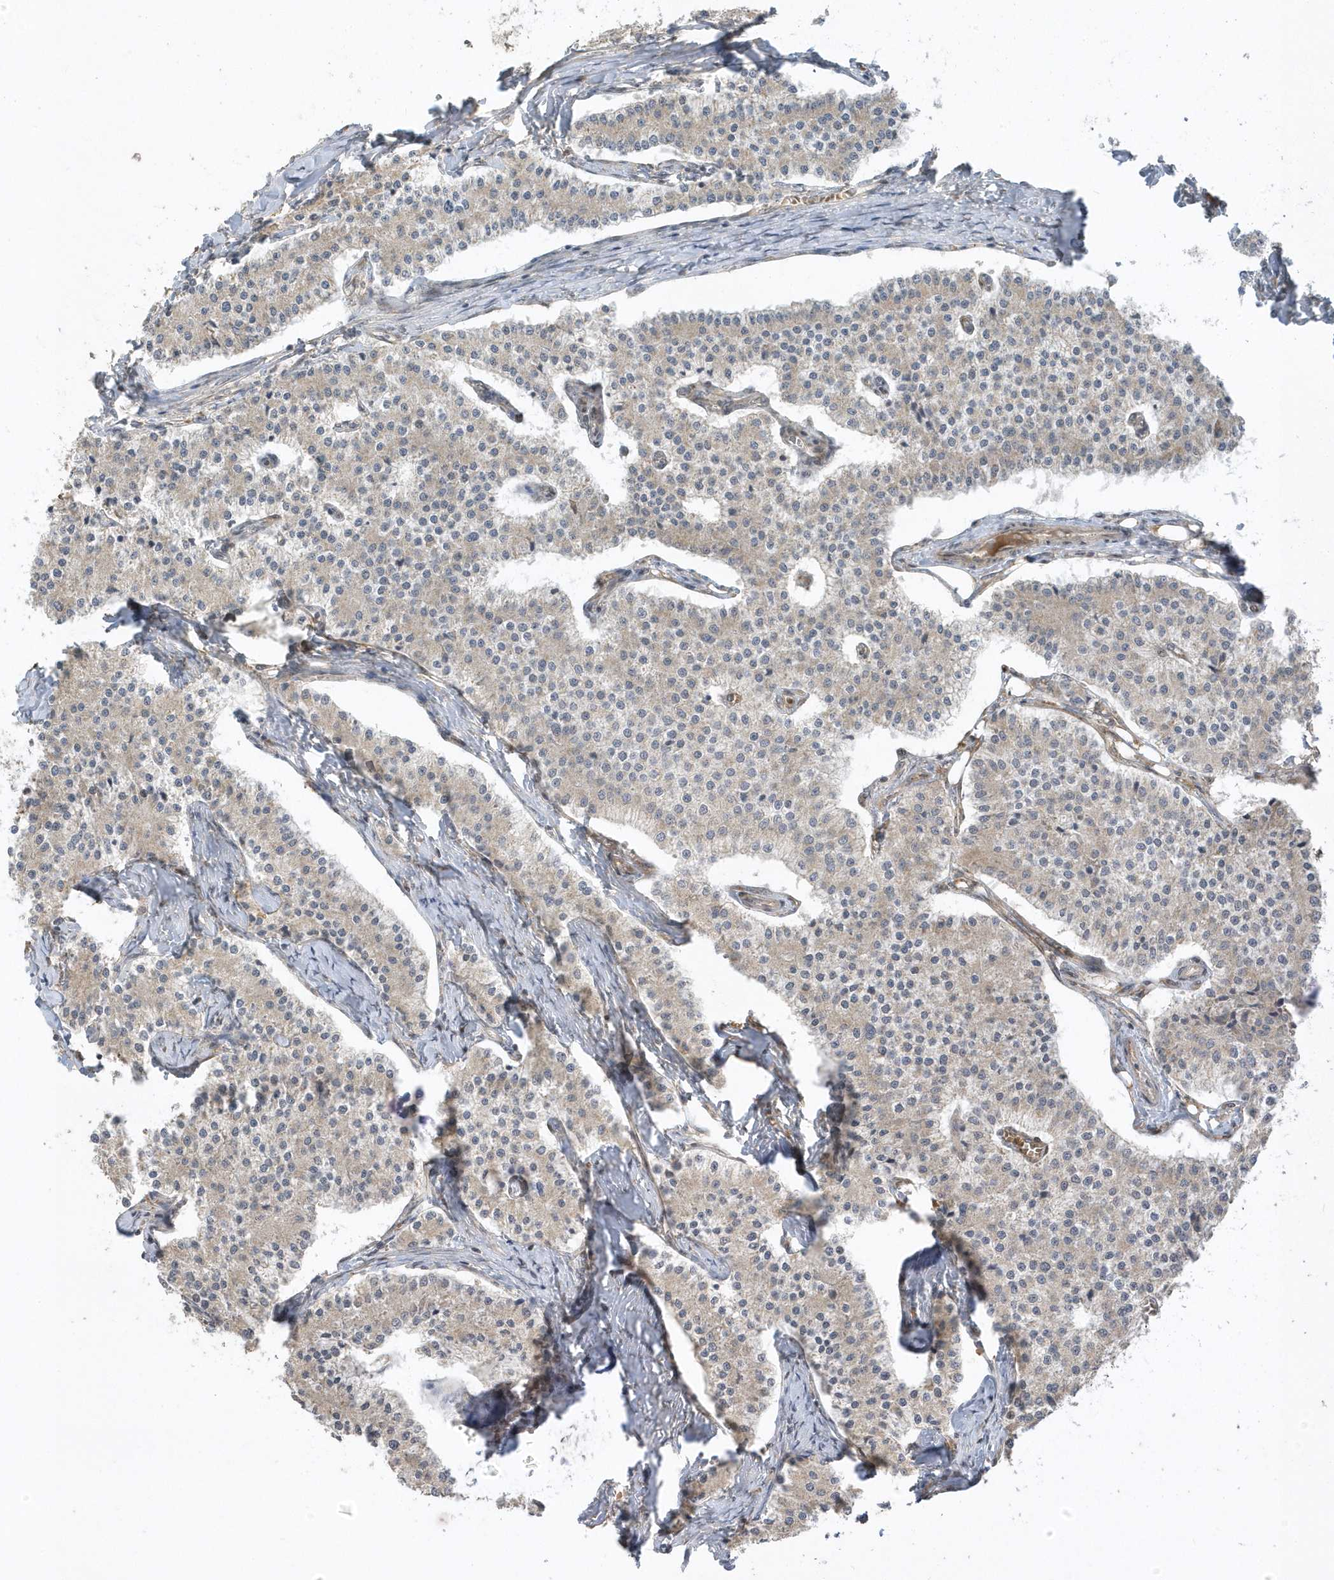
{"staining": {"intensity": "negative", "quantity": "none", "location": "none"}, "tissue": "carcinoid", "cell_type": "Tumor cells", "image_type": "cancer", "snomed": [{"axis": "morphology", "description": "Carcinoid, malignant, NOS"}, {"axis": "topography", "description": "Colon"}], "caption": "Immunohistochemistry (IHC) photomicrograph of neoplastic tissue: carcinoid stained with DAB (3,3'-diaminobenzidine) reveals no significant protein expression in tumor cells. (DAB immunohistochemistry, high magnification).", "gene": "ECM2", "patient": {"sex": "female", "age": 52}}